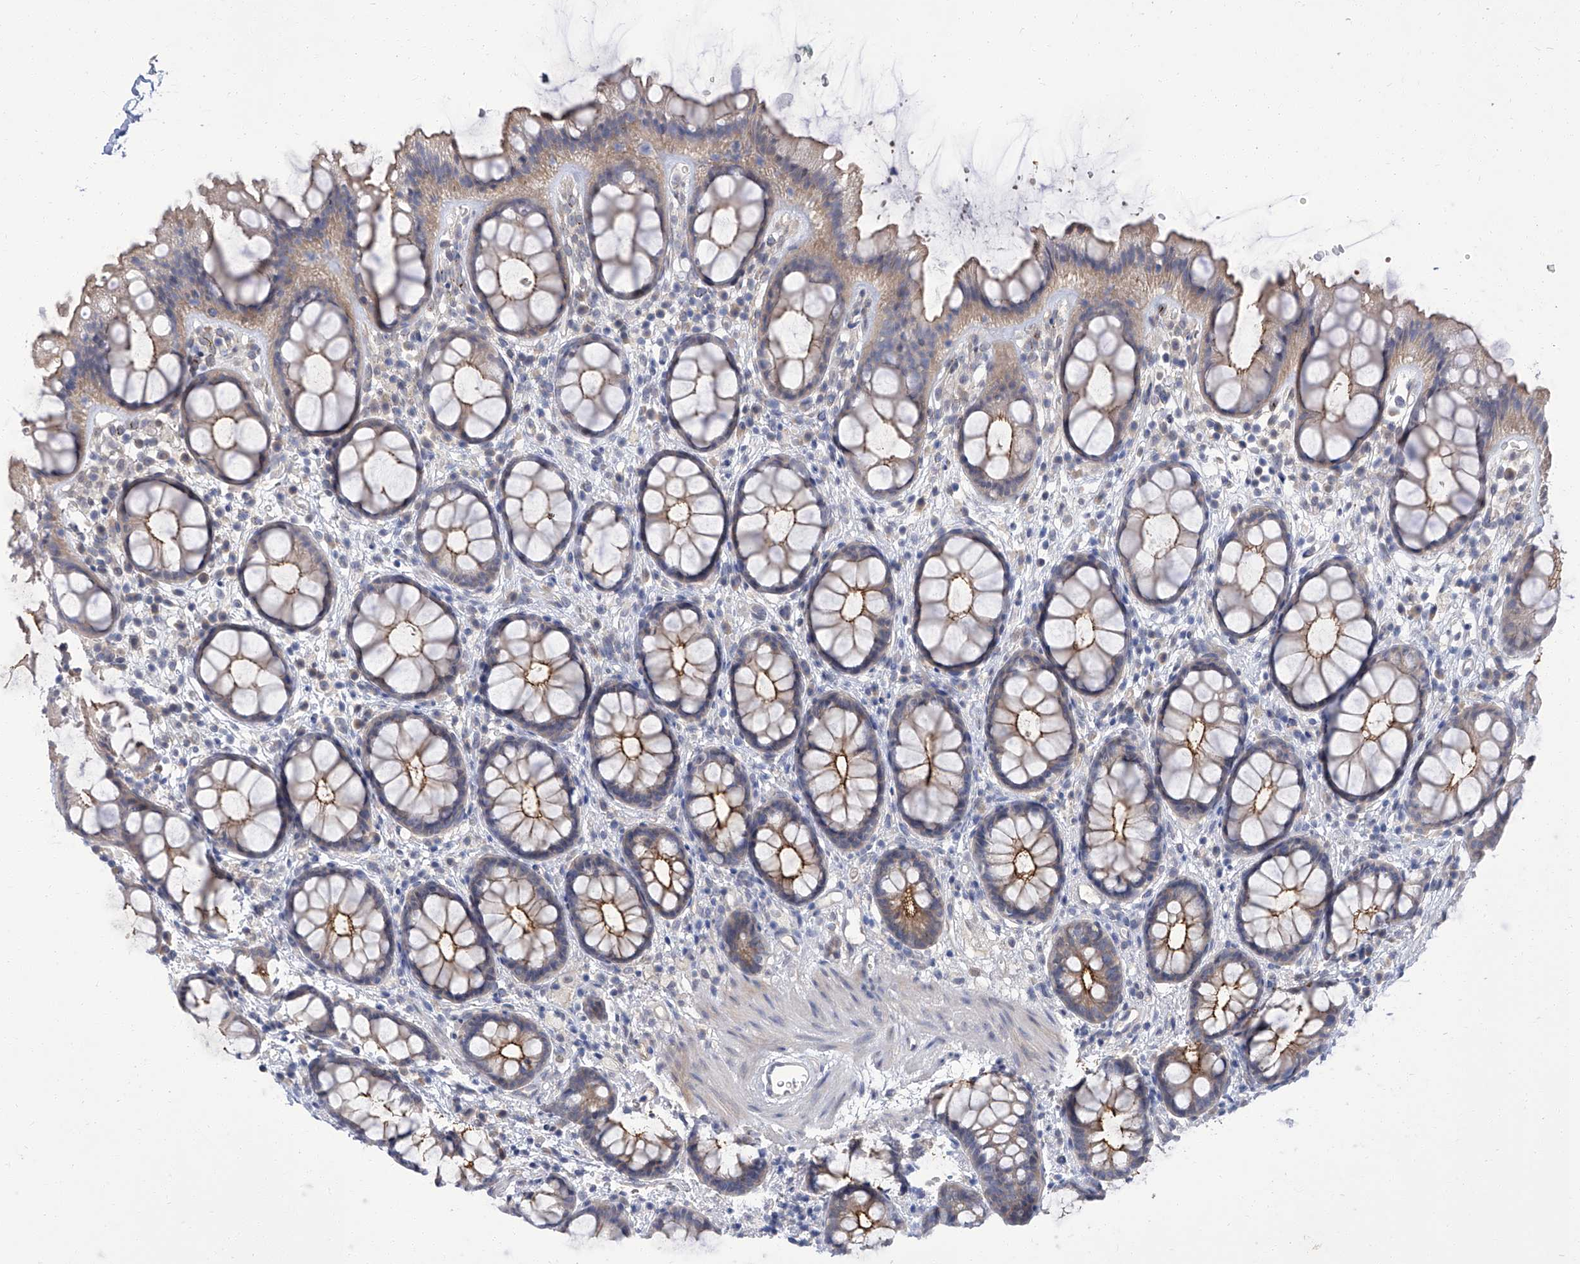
{"staining": {"intensity": "moderate", "quantity": "25%-75%", "location": "cytoplasmic/membranous"}, "tissue": "rectum", "cell_type": "Glandular cells", "image_type": "normal", "snomed": [{"axis": "morphology", "description": "Normal tissue, NOS"}, {"axis": "topography", "description": "Rectum"}], "caption": "DAB immunohistochemical staining of normal human rectum displays moderate cytoplasmic/membranous protein staining in approximately 25%-75% of glandular cells. (IHC, brightfield microscopy, high magnification).", "gene": "PARD3", "patient": {"sex": "female", "age": 65}}